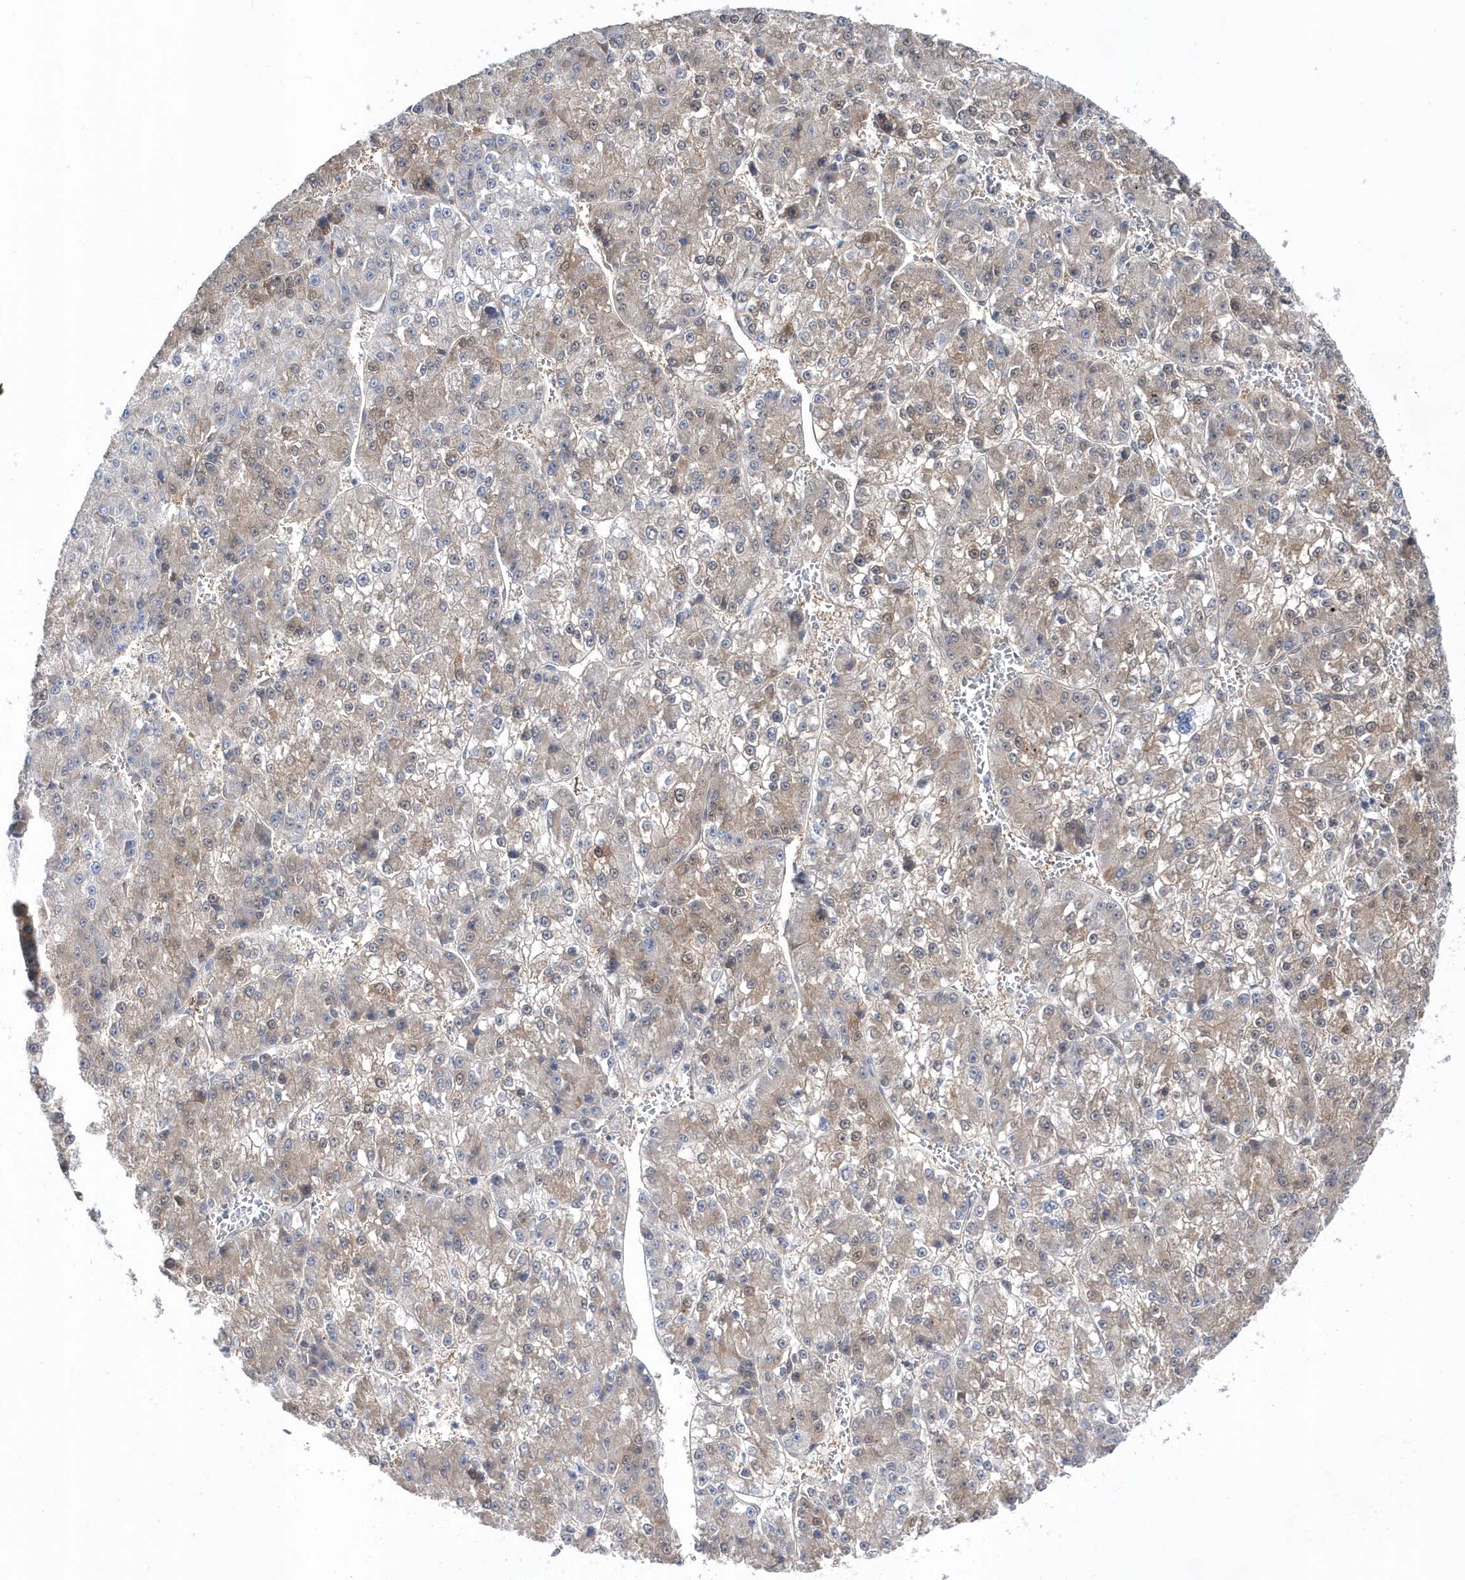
{"staining": {"intensity": "weak", "quantity": "<25%", "location": "nuclear"}, "tissue": "liver cancer", "cell_type": "Tumor cells", "image_type": "cancer", "snomed": [{"axis": "morphology", "description": "Carcinoma, Hepatocellular, NOS"}, {"axis": "topography", "description": "Liver"}], "caption": "High power microscopy photomicrograph of an immunohistochemistry (IHC) micrograph of liver hepatocellular carcinoma, revealing no significant positivity in tumor cells.", "gene": "BDH2", "patient": {"sex": "female", "age": 73}}